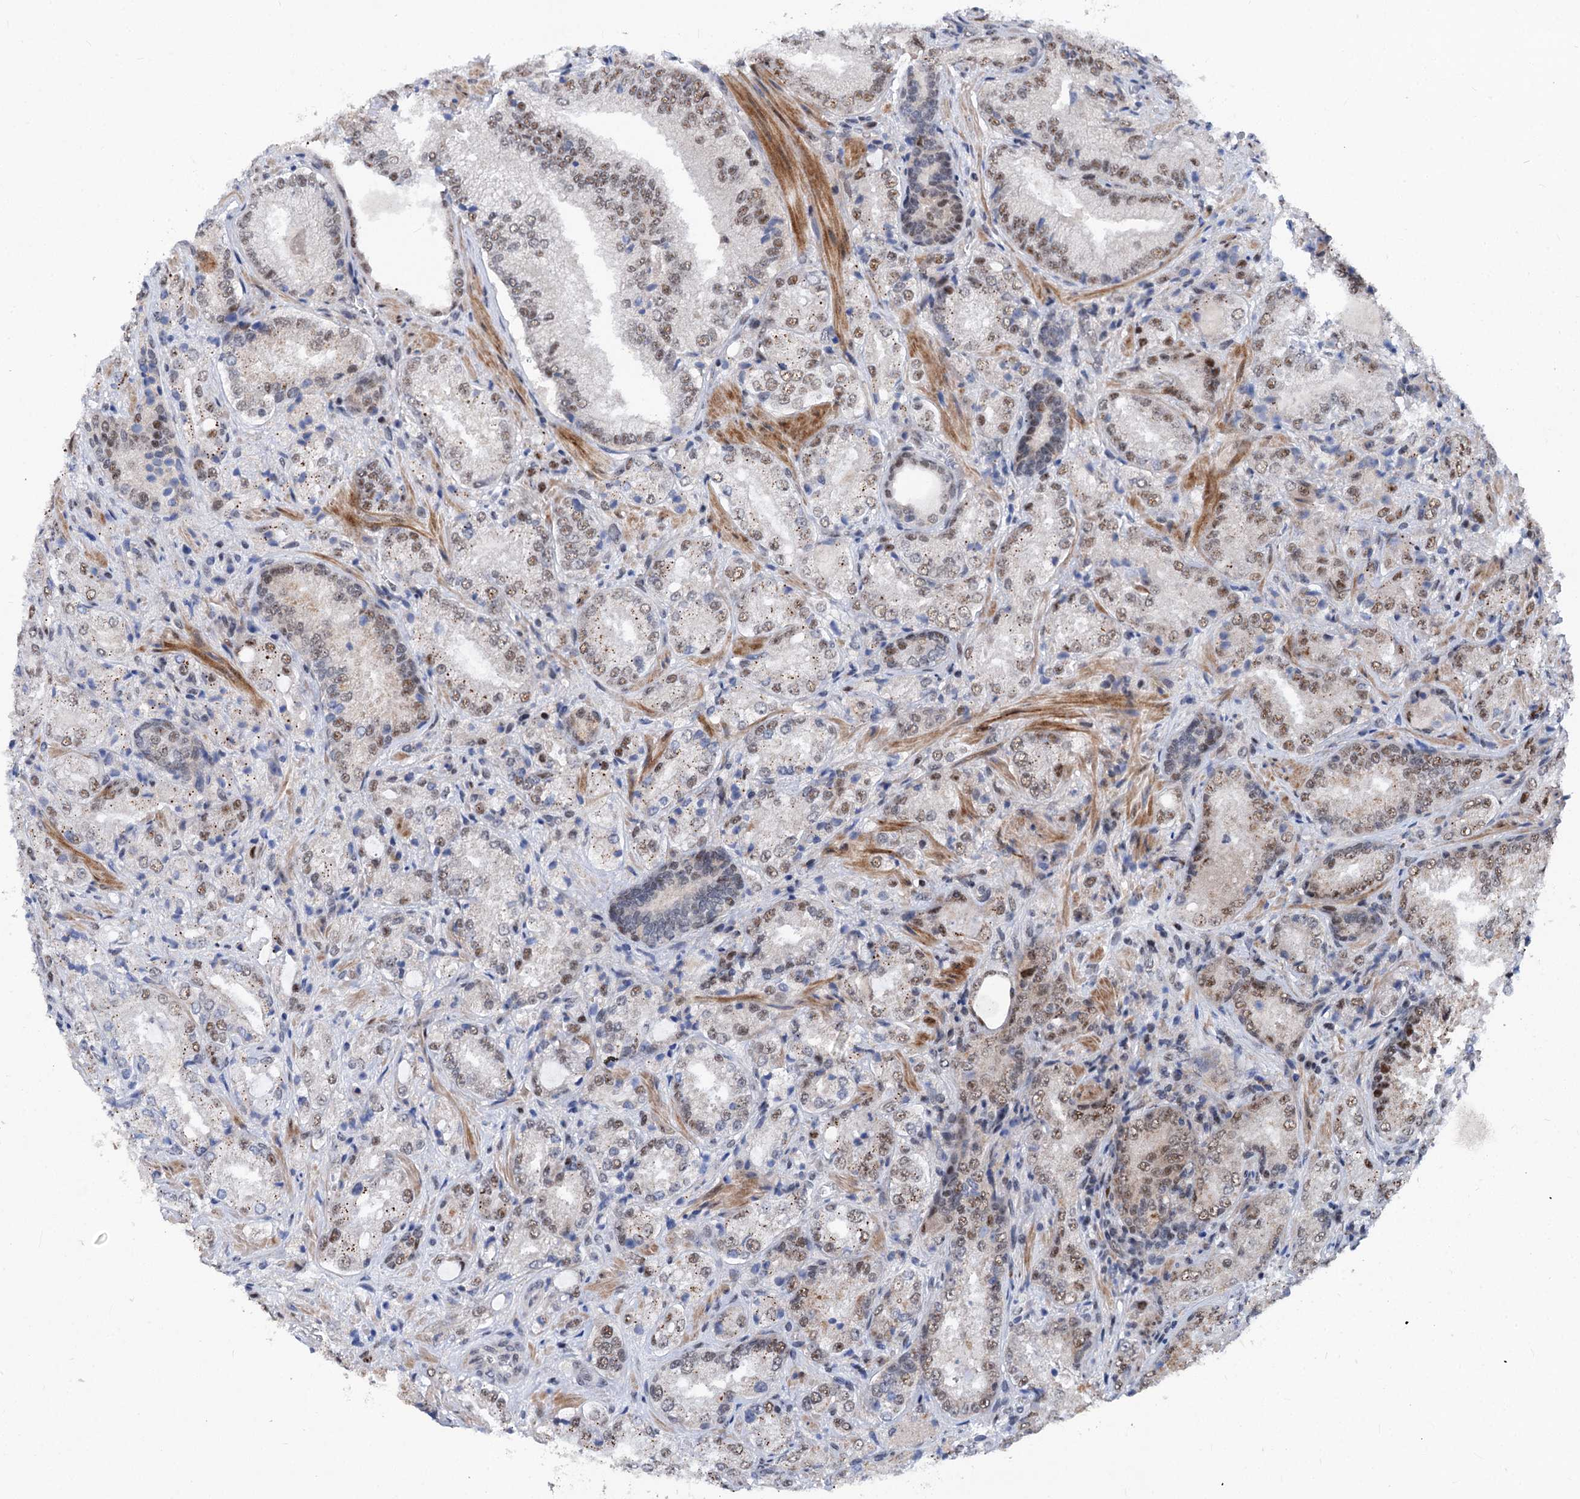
{"staining": {"intensity": "moderate", "quantity": "25%-75%", "location": "nuclear"}, "tissue": "prostate cancer", "cell_type": "Tumor cells", "image_type": "cancer", "snomed": [{"axis": "morphology", "description": "Adenocarcinoma, Low grade"}, {"axis": "topography", "description": "Prostate"}], "caption": "An immunohistochemistry histopathology image of tumor tissue is shown. Protein staining in brown shows moderate nuclear positivity in prostate cancer within tumor cells. Immunohistochemistry (ihc) stains the protein of interest in brown and the nuclei are stained blue.", "gene": "PHF8", "patient": {"sex": "male", "age": 74}}